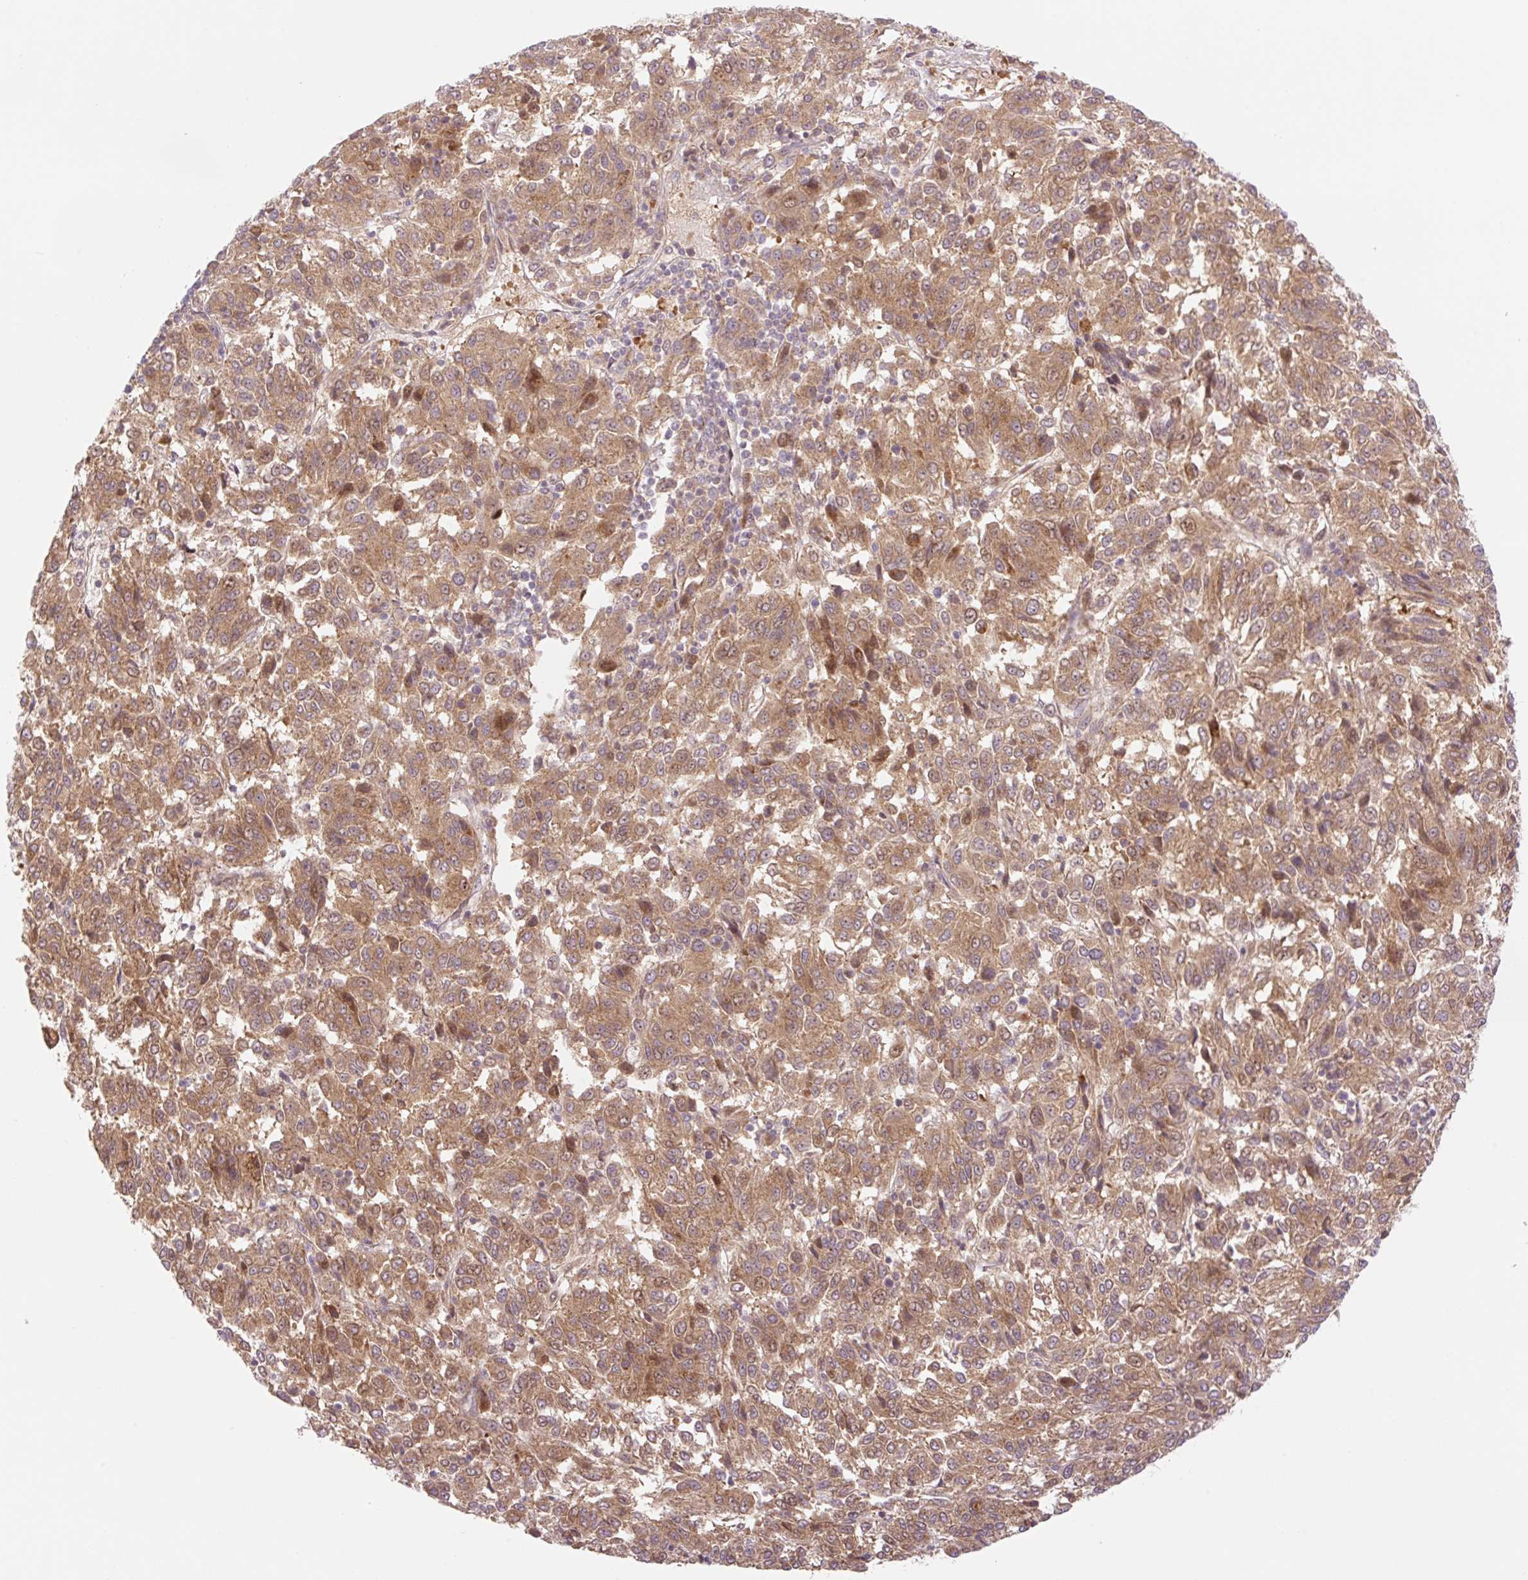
{"staining": {"intensity": "moderate", "quantity": ">75%", "location": "cytoplasmic/membranous,nuclear"}, "tissue": "melanoma", "cell_type": "Tumor cells", "image_type": "cancer", "snomed": [{"axis": "morphology", "description": "Malignant melanoma, Metastatic site"}, {"axis": "topography", "description": "Lung"}], "caption": "The histopathology image displays immunohistochemical staining of melanoma. There is moderate cytoplasmic/membranous and nuclear staining is appreciated in about >75% of tumor cells.", "gene": "VPS25", "patient": {"sex": "male", "age": 64}}